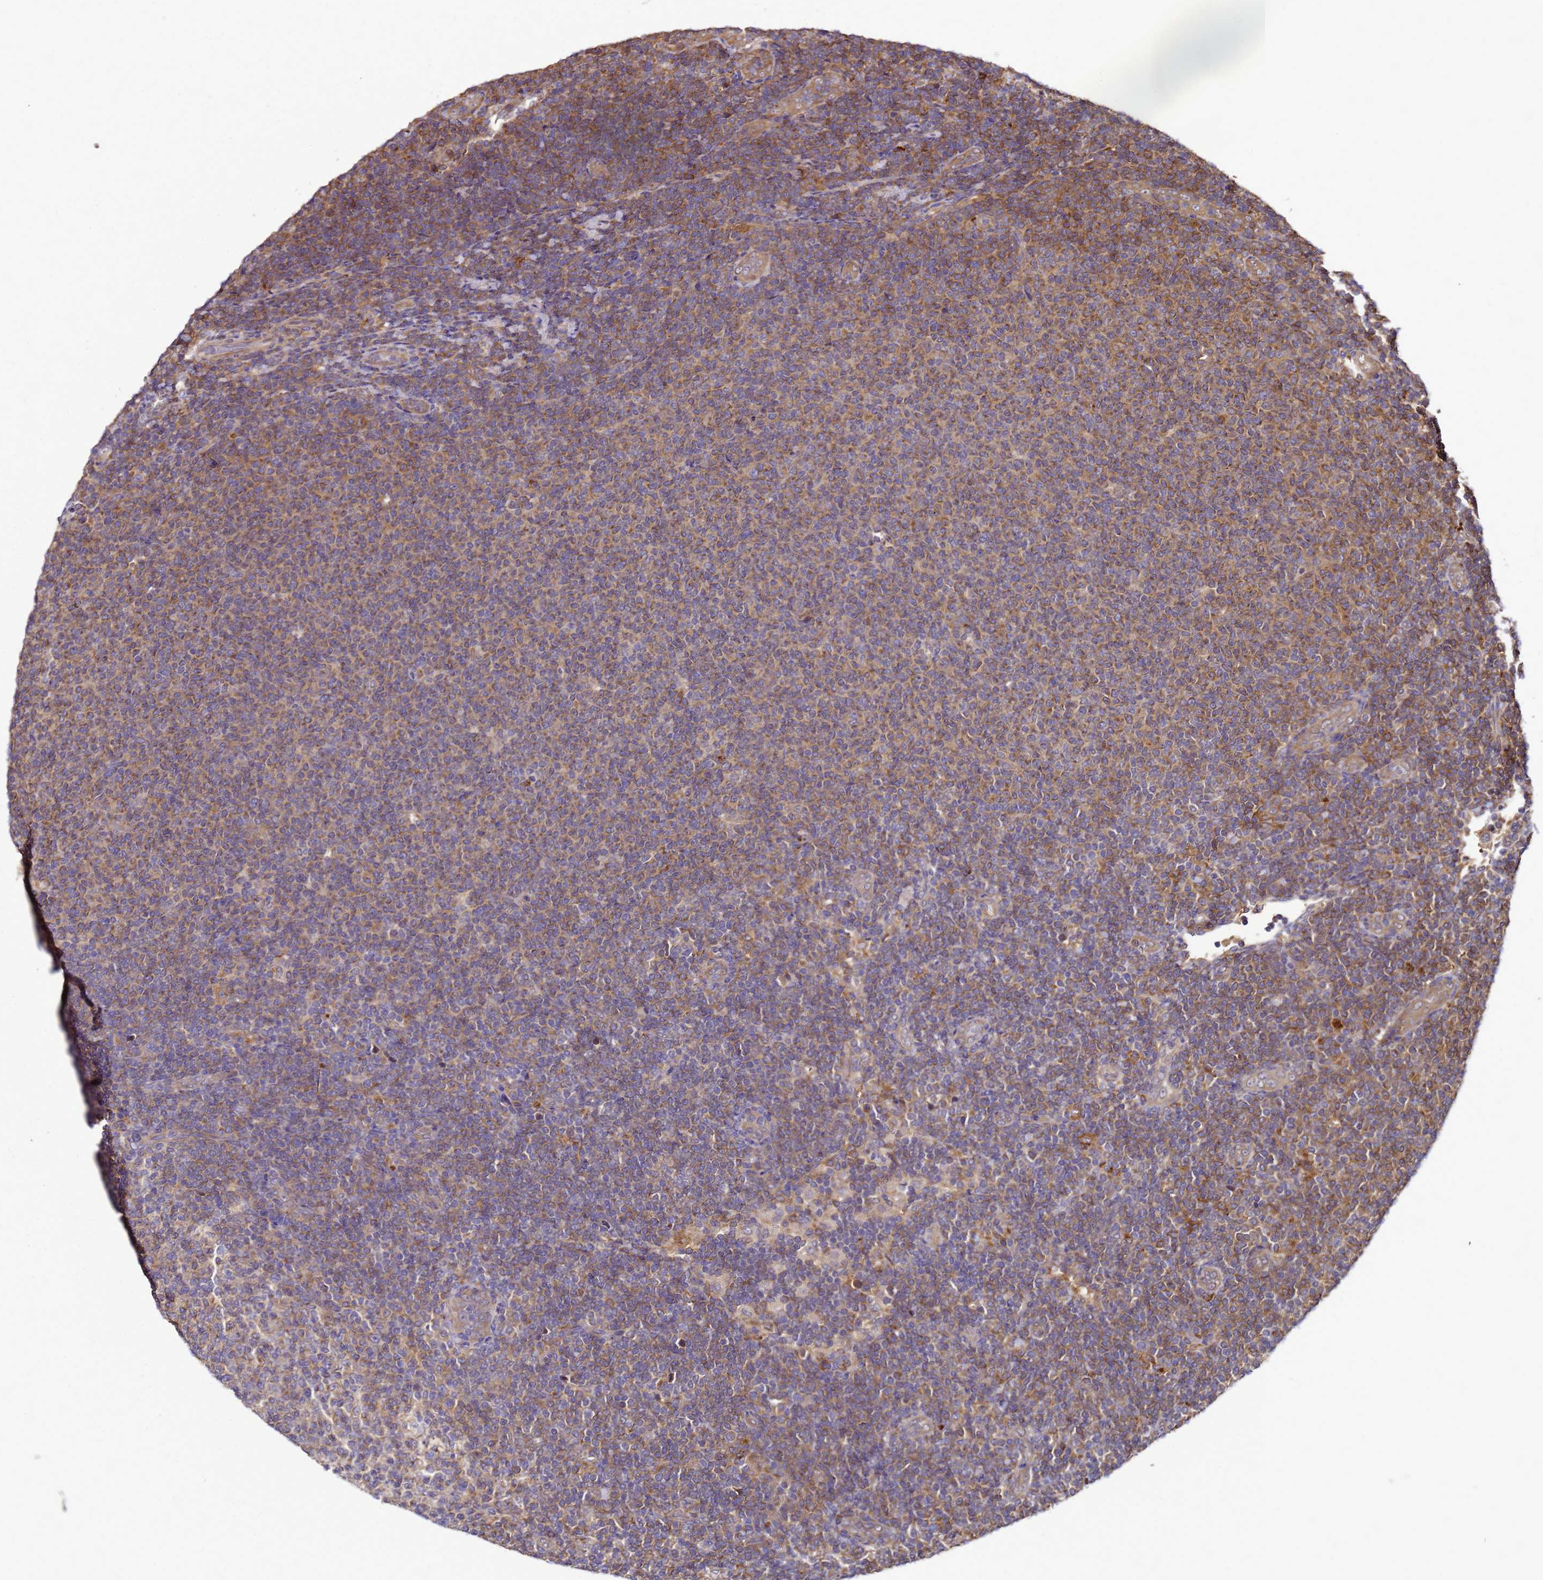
{"staining": {"intensity": "moderate", "quantity": ">75%", "location": "cytoplasmic/membranous"}, "tissue": "lymphoma", "cell_type": "Tumor cells", "image_type": "cancer", "snomed": [{"axis": "morphology", "description": "Malignant lymphoma, non-Hodgkin's type, Low grade"}, {"axis": "topography", "description": "Lymph node"}], "caption": "The image demonstrates staining of lymphoma, revealing moderate cytoplasmic/membranous protein positivity (brown color) within tumor cells. (Stains: DAB in brown, nuclei in blue, Microscopy: brightfield microscopy at high magnification).", "gene": "TRABD", "patient": {"sex": "male", "age": 66}}